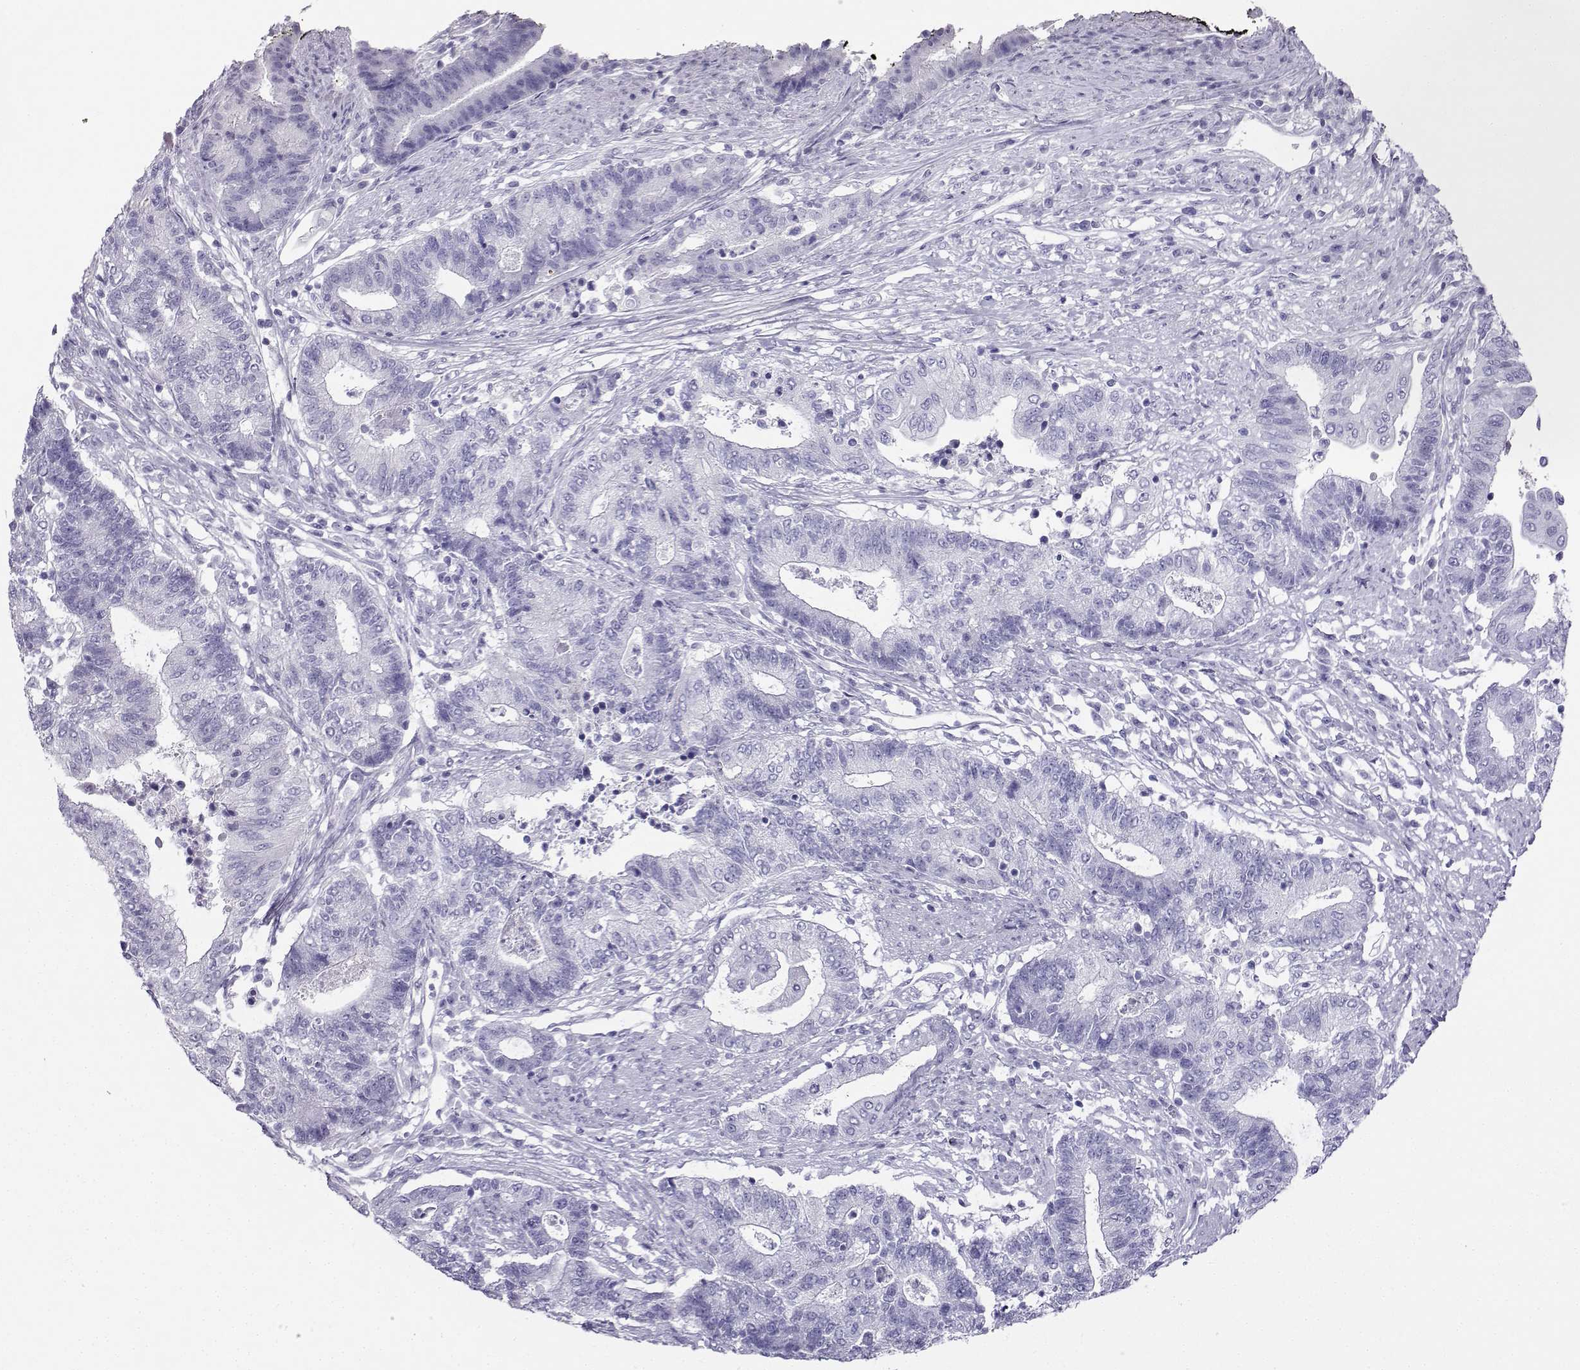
{"staining": {"intensity": "negative", "quantity": "none", "location": "none"}, "tissue": "endometrial cancer", "cell_type": "Tumor cells", "image_type": "cancer", "snomed": [{"axis": "morphology", "description": "Adenocarcinoma, NOS"}, {"axis": "topography", "description": "Uterus"}, {"axis": "topography", "description": "Endometrium"}], "caption": "DAB immunohistochemical staining of endometrial cancer demonstrates no significant expression in tumor cells.", "gene": "CD109", "patient": {"sex": "female", "age": 54}}